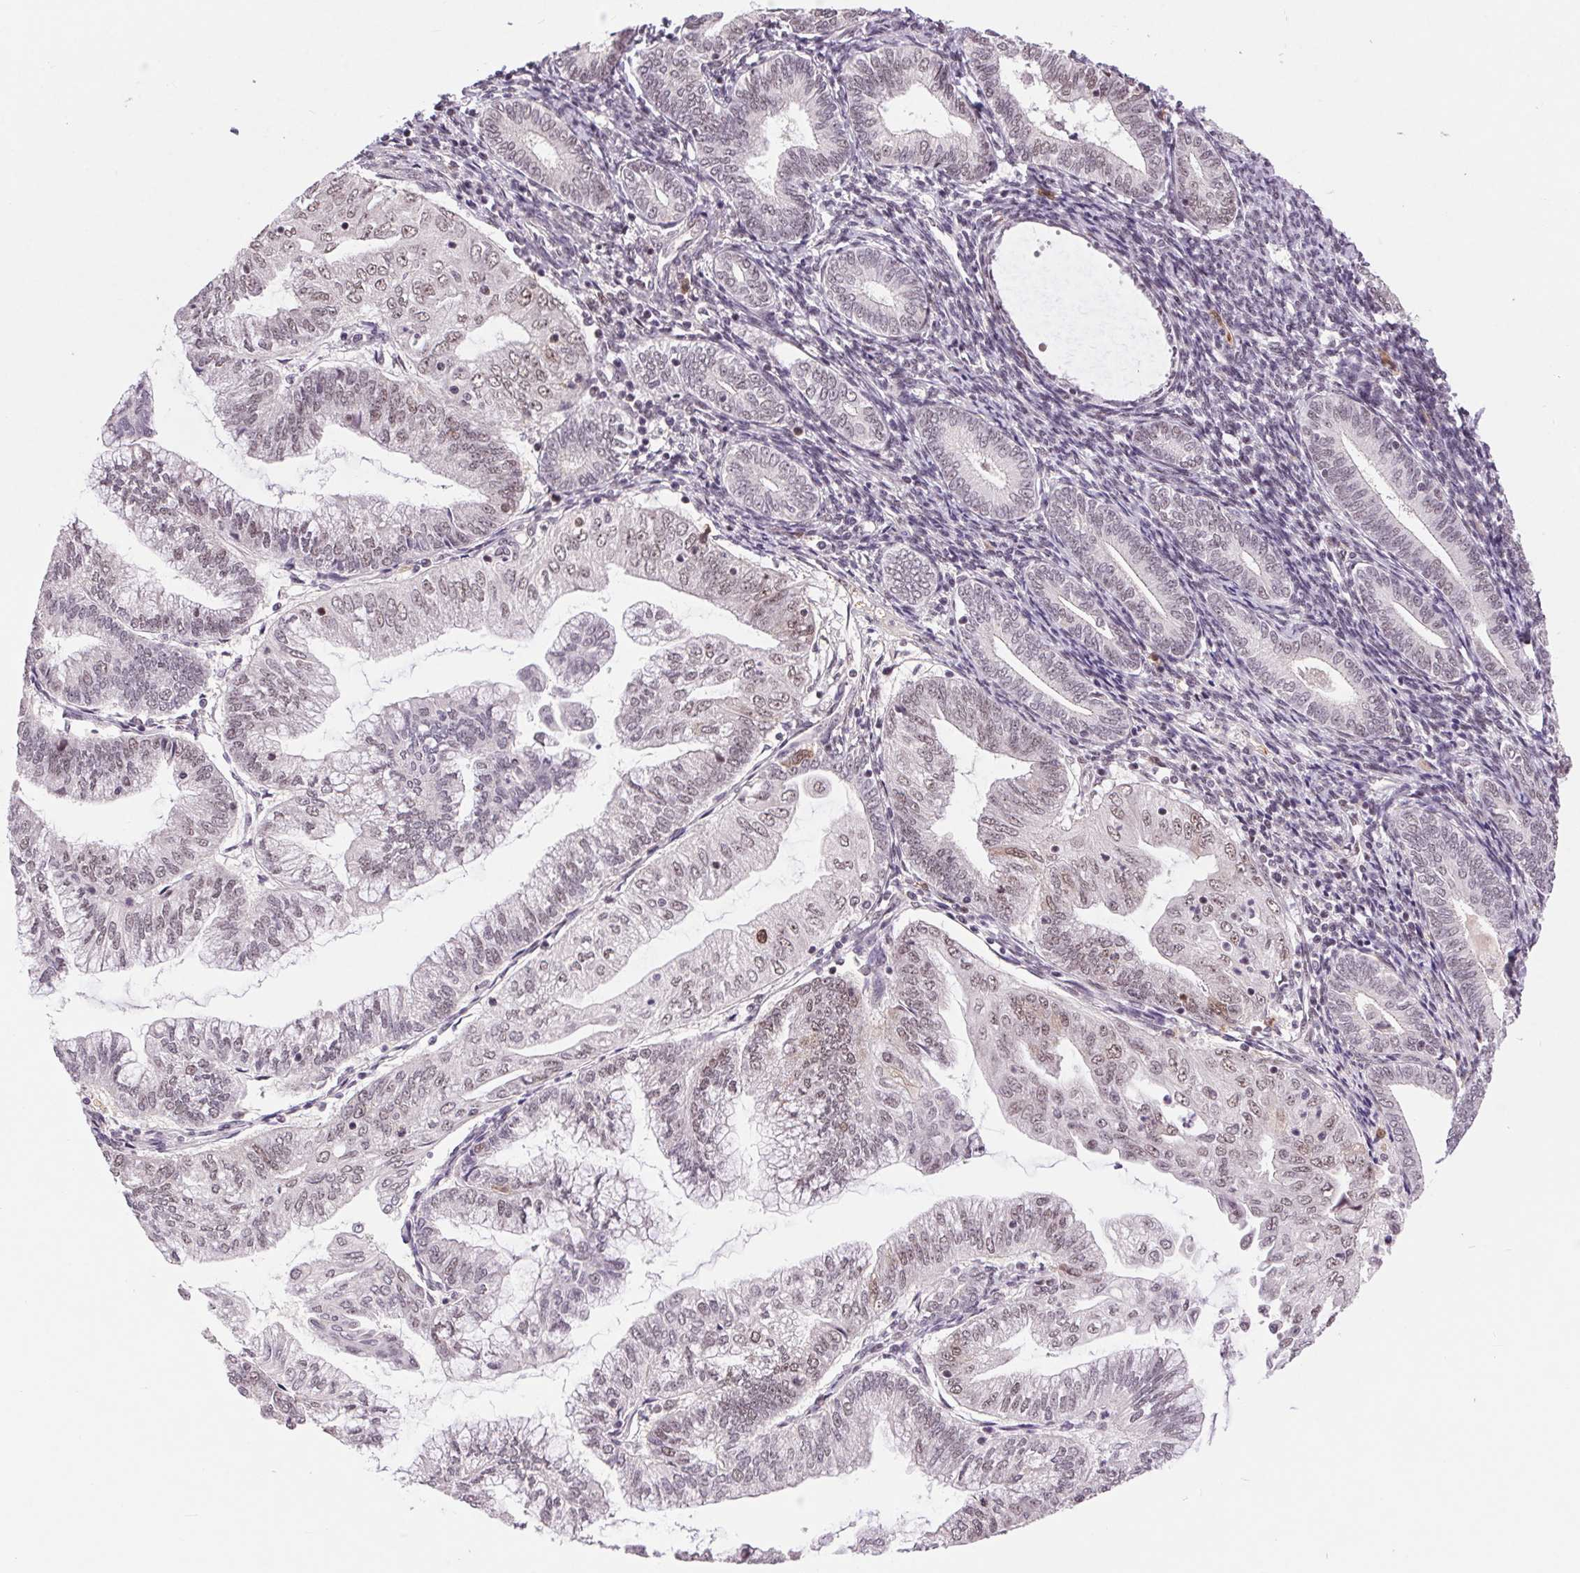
{"staining": {"intensity": "weak", "quantity": "<25%", "location": "nuclear"}, "tissue": "endometrial cancer", "cell_type": "Tumor cells", "image_type": "cancer", "snomed": [{"axis": "morphology", "description": "Adenocarcinoma, NOS"}, {"axis": "topography", "description": "Endometrium"}], "caption": "Tumor cells show no significant expression in endometrial cancer (adenocarcinoma).", "gene": "CD2BP2", "patient": {"sex": "female", "age": 55}}